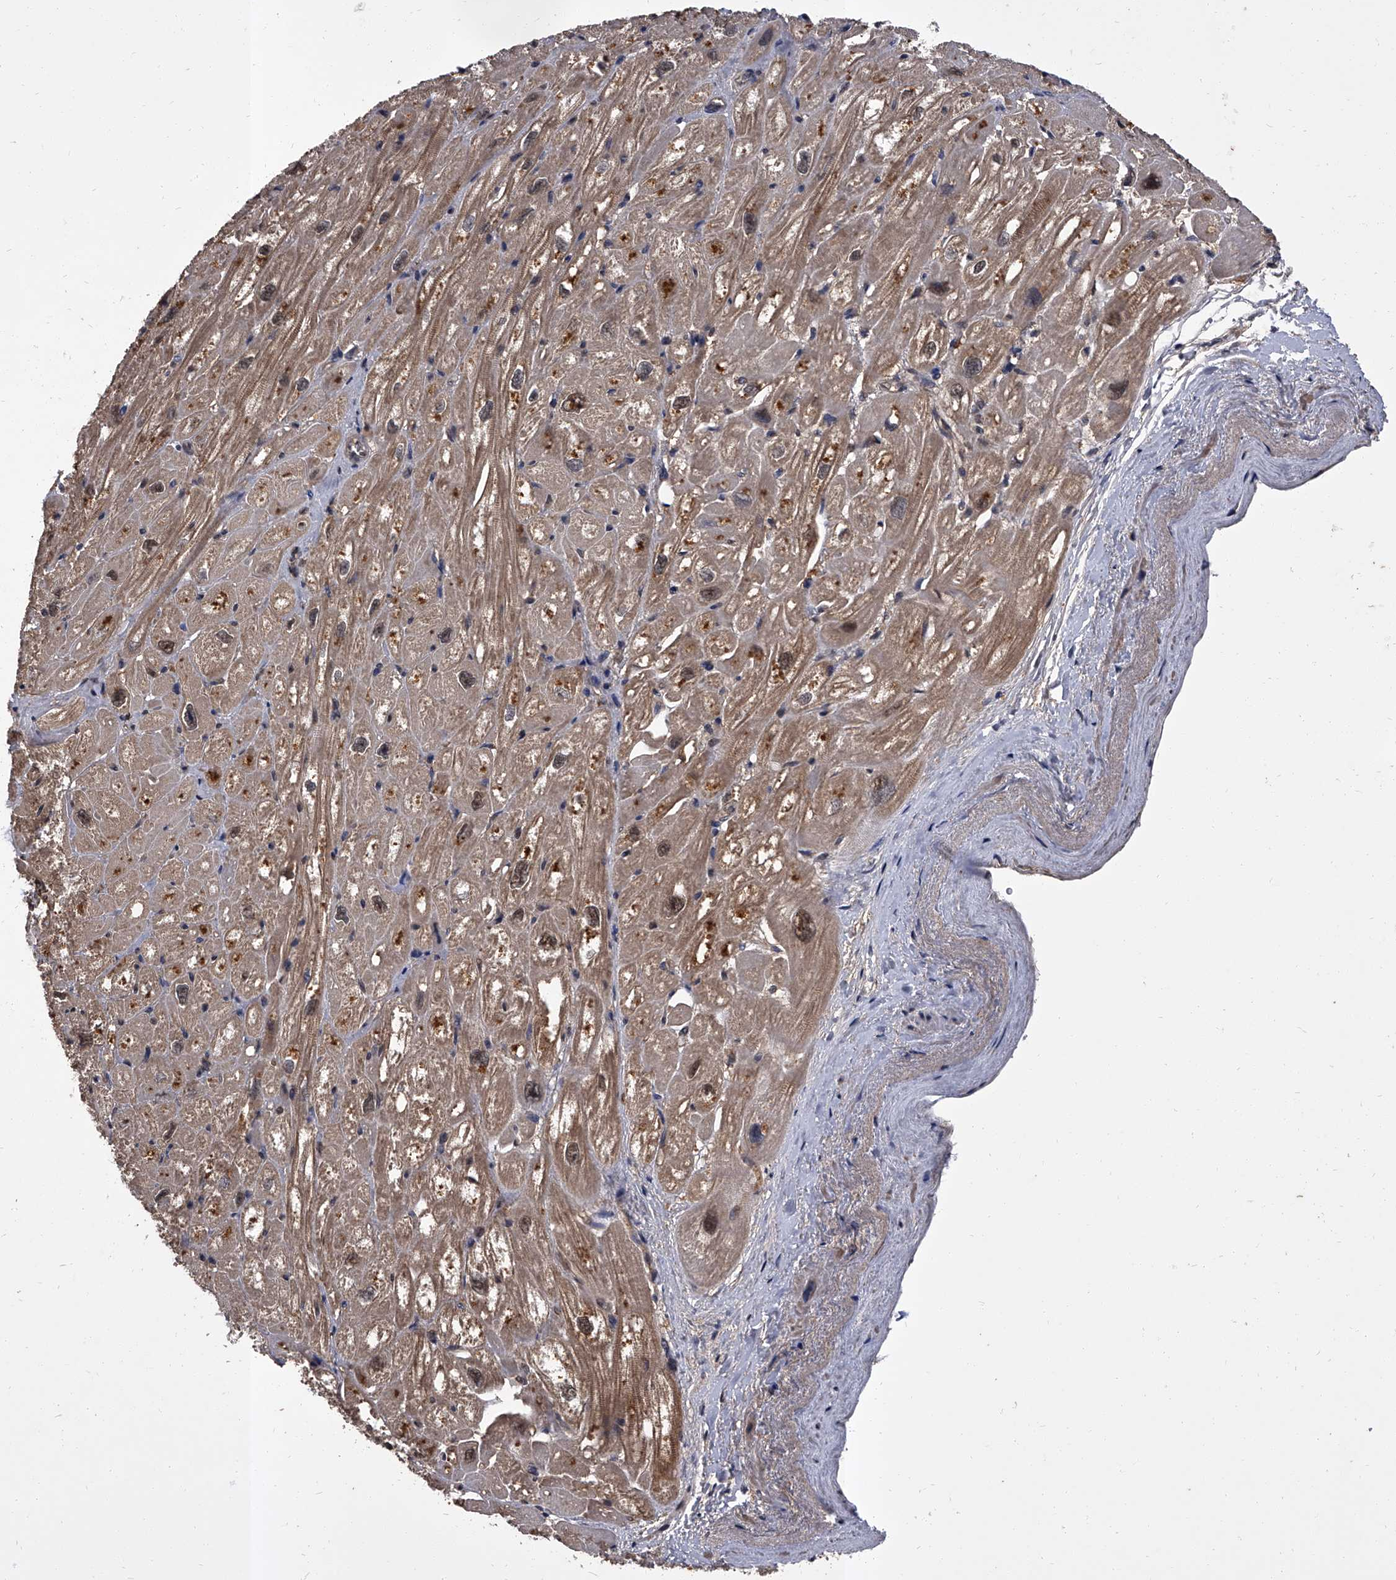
{"staining": {"intensity": "moderate", "quantity": ">75%", "location": "cytoplasmic/membranous"}, "tissue": "heart muscle", "cell_type": "Cardiomyocytes", "image_type": "normal", "snomed": [{"axis": "morphology", "description": "Normal tissue, NOS"}, {"axis": "topography", "description": "Heart"}], "caption": "There is medium levels of moderate cytoplasmic/membranous expression in cardiomyocytes of normal heart muscle, as demonstrated by immunohistochemical staining (brown color).", "gene": "SLC18B1", "patient": {"sex": "male", "age": 50}}